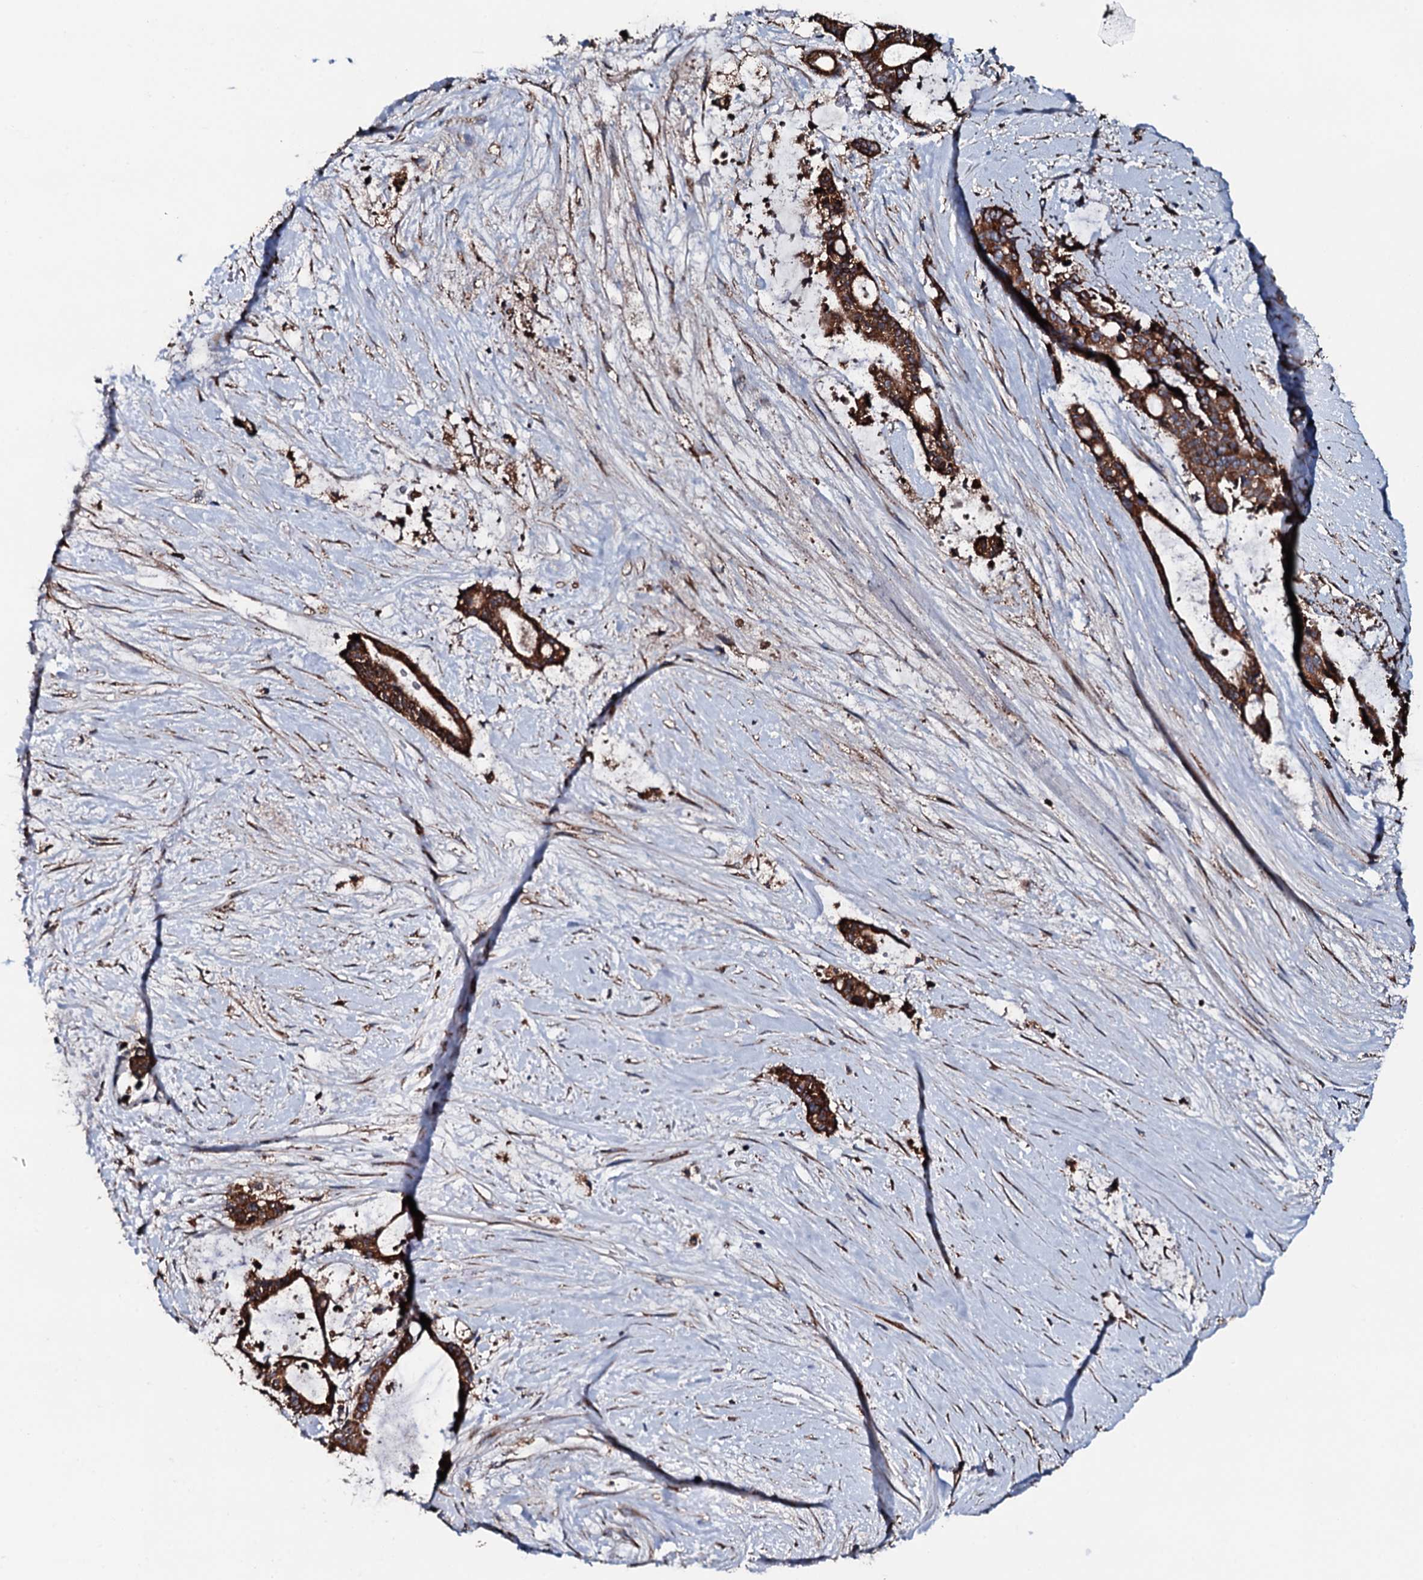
{"staining": {"intensity": "strong", "quantity": ">75%", "location": "cytoplasmic/membranous"}, "tissue": "liver cancer", "cell_type": "Tumor cells", "image_type": "cancer", "snomed": [{"axis": "morphology", "description": "Normal tissue, NOS"}, {"axis": "morphology", "description": "Cholangiocarcinoma"}, {"axis": "topography", "description": "Liver"}, {"axis": "topography", "description": "Peripheral nerve tissue"}], "caption": "A micrograph of human liver cancer stained for a protein reveals strong cytoplasmic/membranous brown staining in tumor cells.", "gene": "RAB12", "patient": {"sex": "female", "age": 73}}